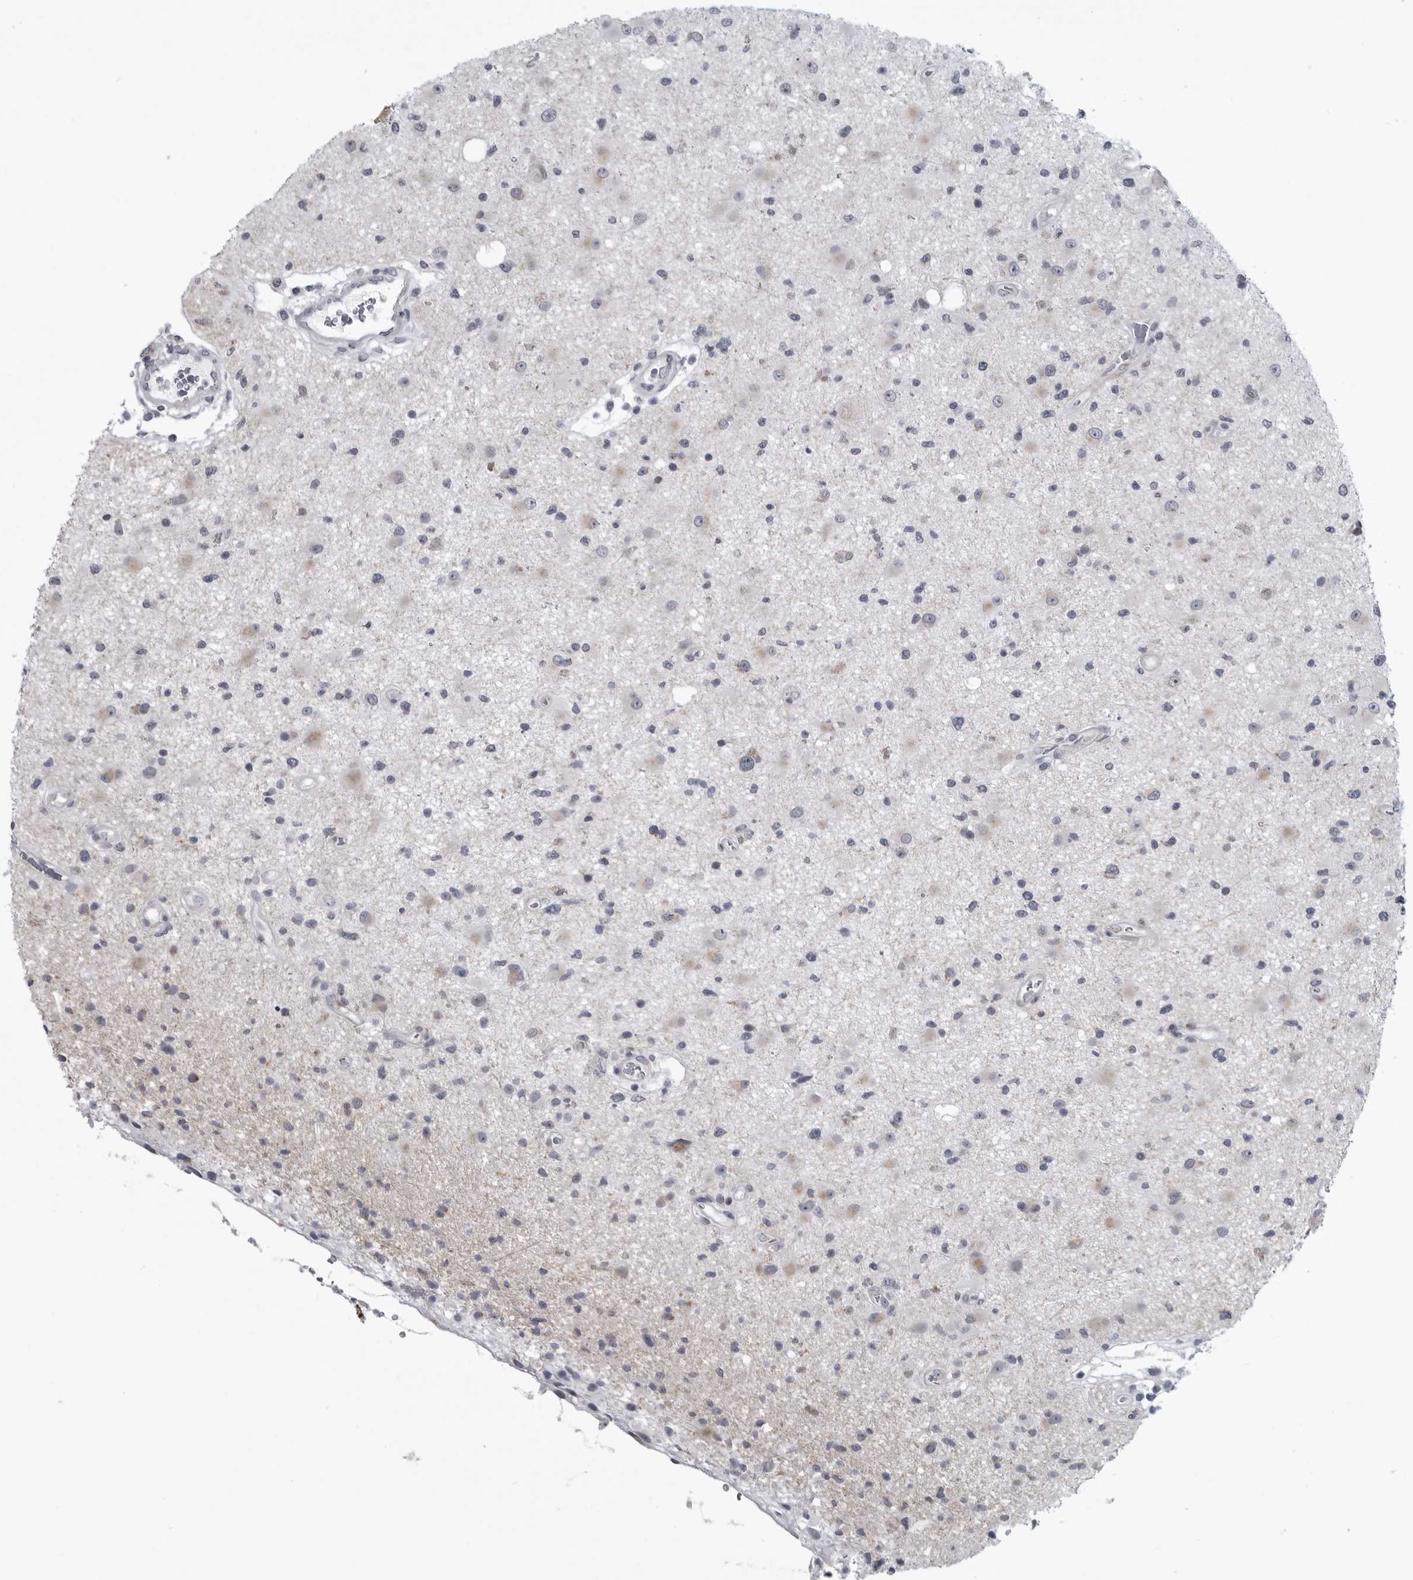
{"staining": {"intensity": "negative", "quantity": "none", "location": "none"}, "tissue": "glioma", "cell_type": "Tumor cells", "image_type": "cancer", "snomed": [{"axis": "morphology", "description": "Glioma, malignant, High grade"}, {"axis": "topography", "description": "Brain"}], "caption": "There is no significant expression in tumor cells of glioma.", "gene": "MYOC", "patient": {"sex": "male", "age": 33}}